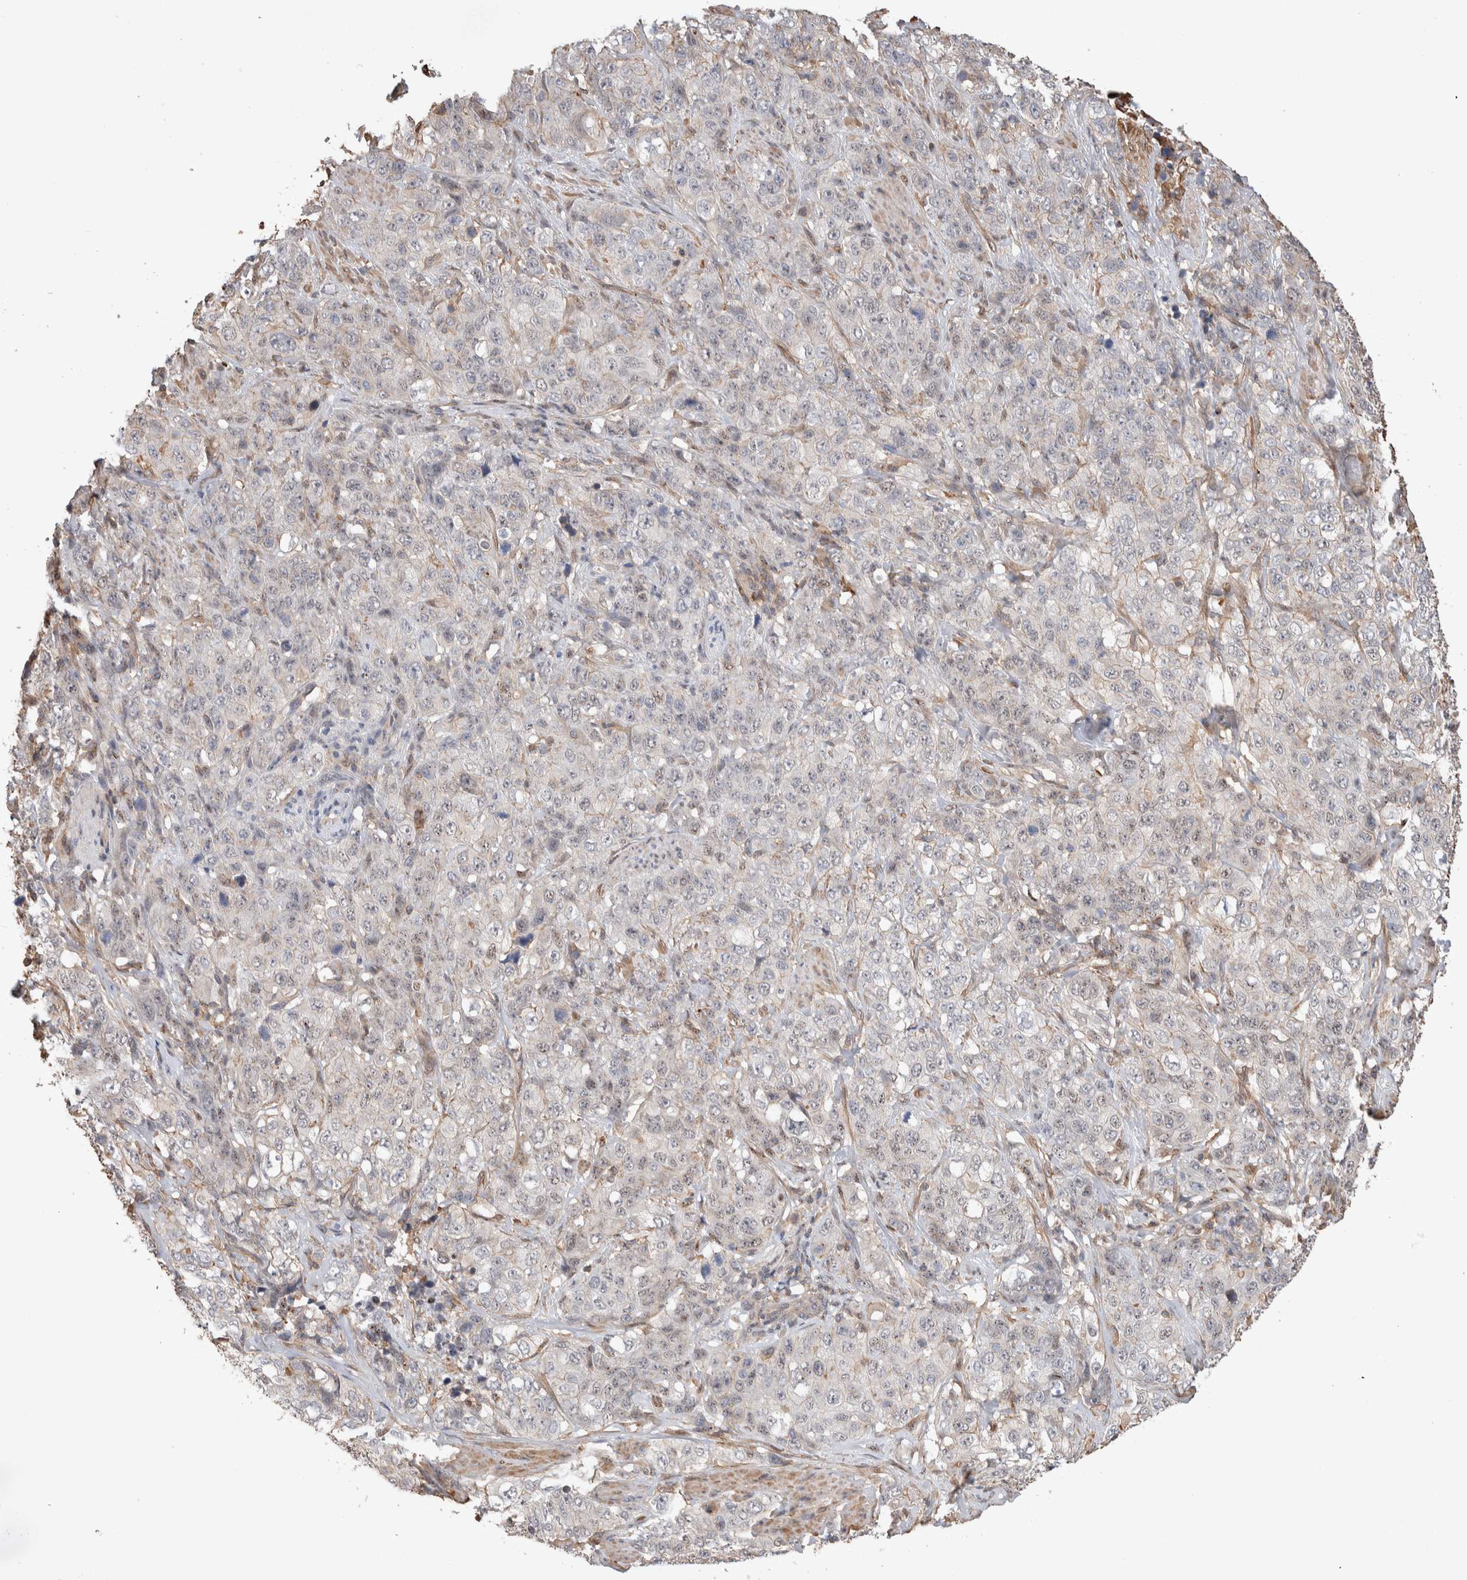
{"staining": {"intensity": "negative", "quantity": "none", "location": "none"}, "tissue": "stomach cancer", "cell_type": "Tumor cells", "image_type": "cancer", "snomed": [{"axis": "morphology", "description": "Adenocarcinoma, NOS"}, {"axis": "topography", "description": "Stomach"}], "caption": "Tumor cells are negative for protein expression in human stomach adenocarcinoma.", "gene": "ZNF704", "patient": {"sex": "male", "age": 48}}